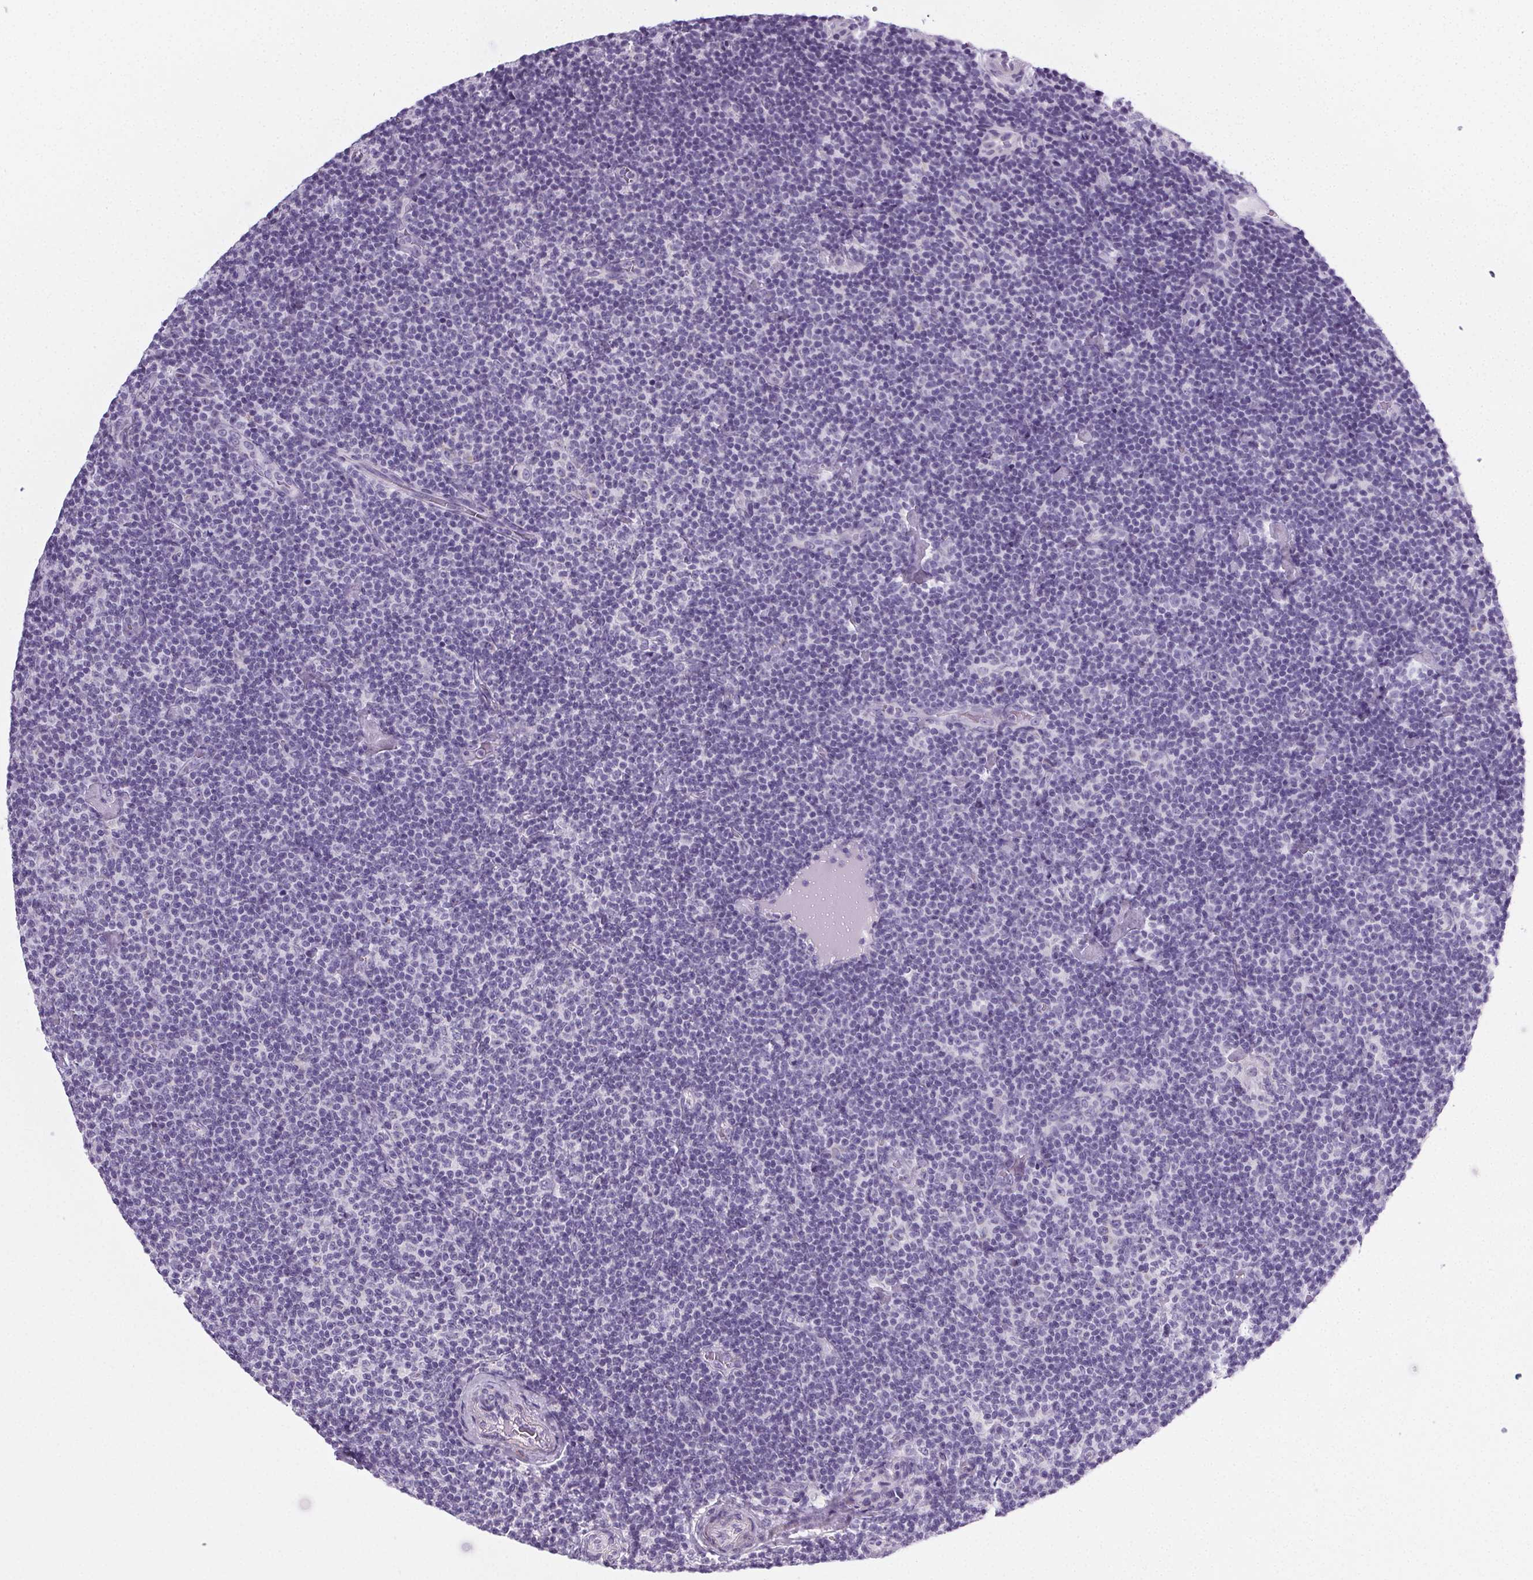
{"staining": {"intensity": "negative", "quantity": "none", "location": "none"}, "tissue": "lymphoma", "cell_type": "Tumor cells", "image_type": "cancer", "snomed": [{"axis": "morphology", "description": "Malignant lymphoma, non-Hodgkin's type, Low grade"}, {"axis": "topography", "description": "Lymph node"}], "caption": "Tumor cells are negative for protein expression in human low-grade malignant lymphoma, non-Hodgkin's type.", "gene": "ELAVL2", "patient": {"sex": "male", "age": 81}}